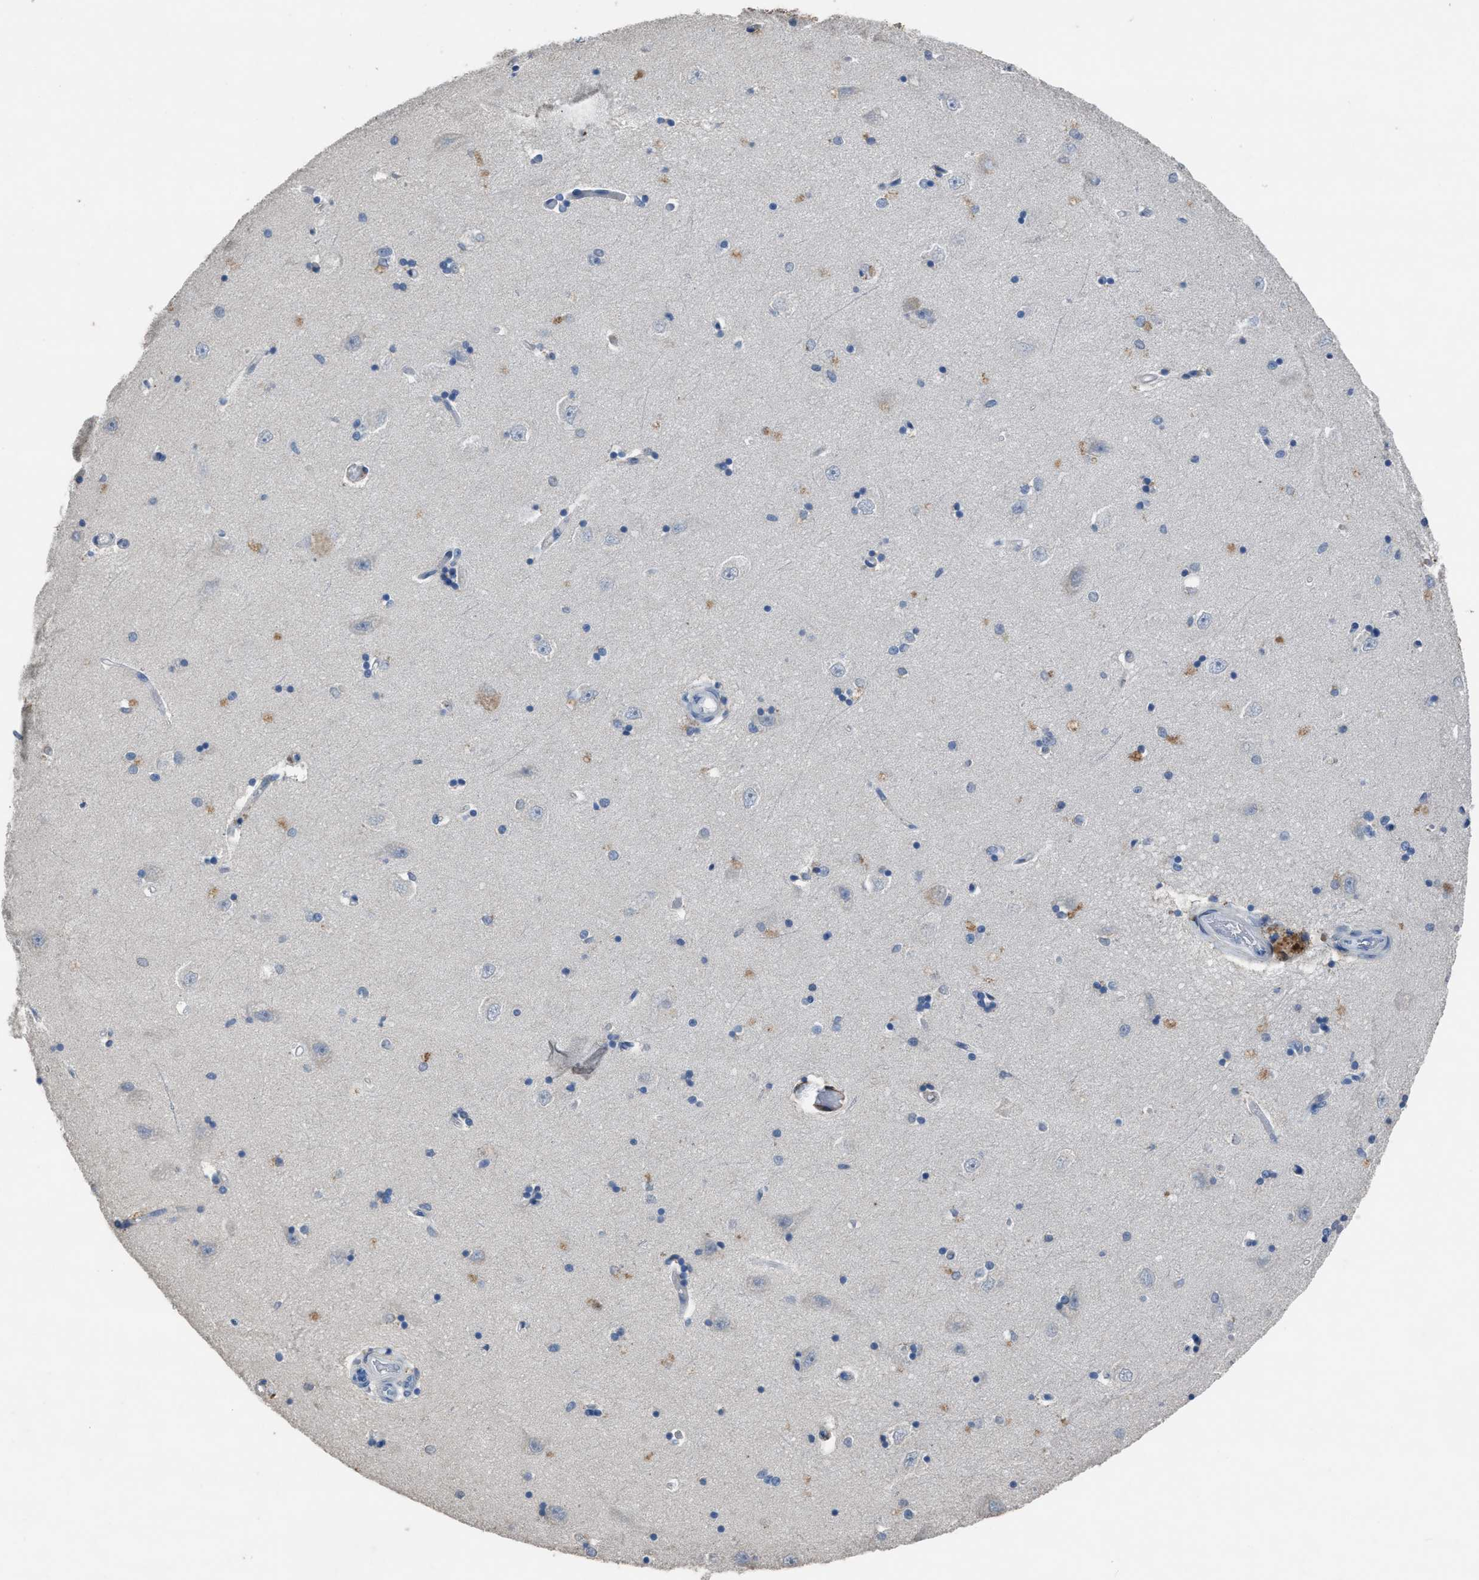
{"staining": {"intensity": "negative", "quantity": "none", "location": "none"}, "tissue": "hippocampus", "cell_type": "Glial cells", "image_type": "normal", "snomed": [{"axis": "morphology", "description": "Normal tissue, NOS"}, {"axis": "topography", "description": "Hippocampus"}], "caption": "Hippocampus stained for a protein using IHC exhibits no positivity glial cells.", "gene": "OR51E1", "patient": {"sex": "male", "age": 45}}